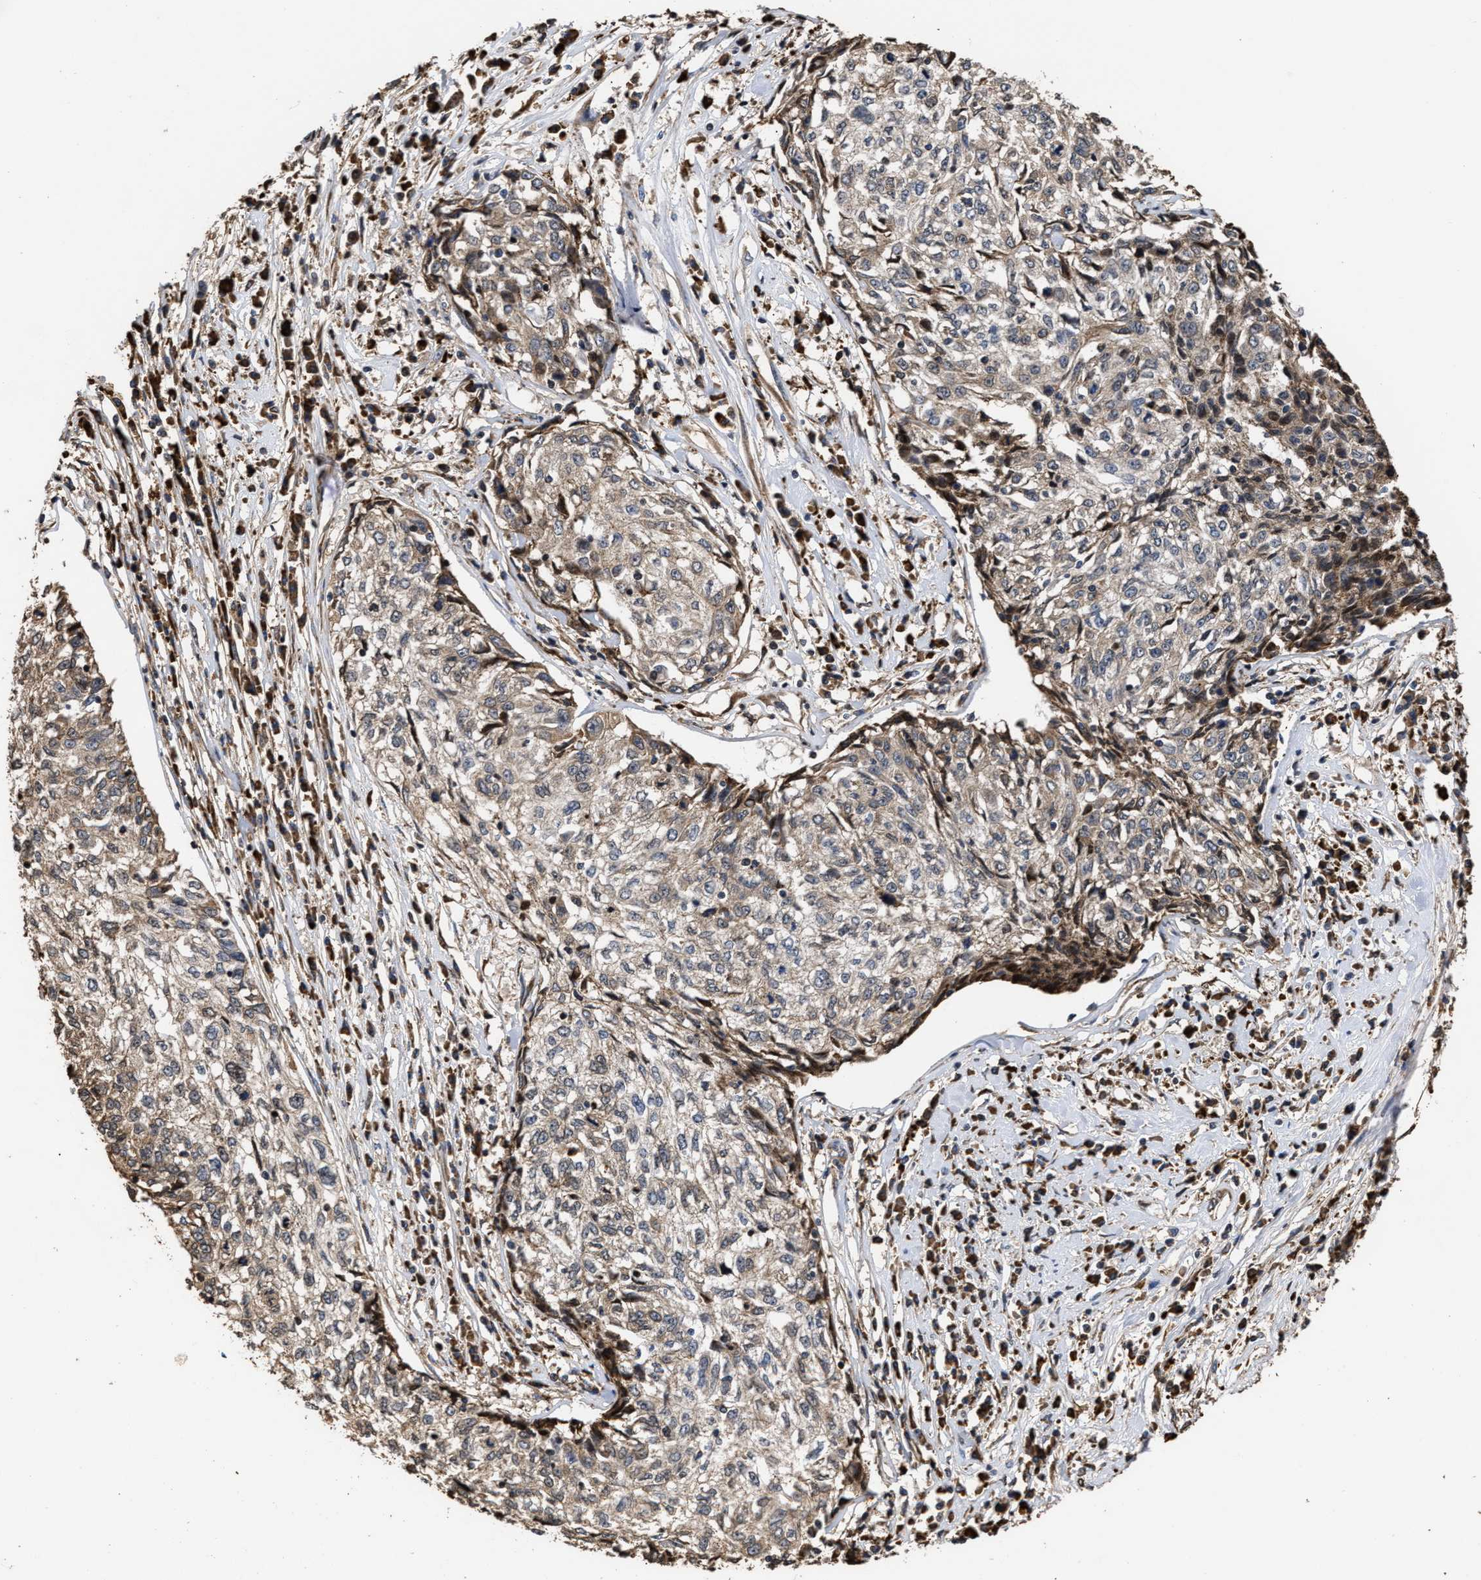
{"staining": {"intensity": "weak", "quantity": ">75%", "location": "cytoplasmic/membranous"}, "tissue": "cervical cancer", "cell_type": "Tumor cells", "image_type": "cancer", "snomed": [{"axis": "morphology", "description": "Squamous cell carcinoma, NOS"}, {"axis": "topography", "description": "Cervix"}], "caption": "Immunohistochemistry (IHC) image of human squamous cell carcinoma (cervical) stained for a protein (brown), which exhibits low levels of weak cytoplasmic/membranous staining in about >75% of tumor cells.", "gene": "GOSR1", "patient": {"sex": "female", "age": 57}}